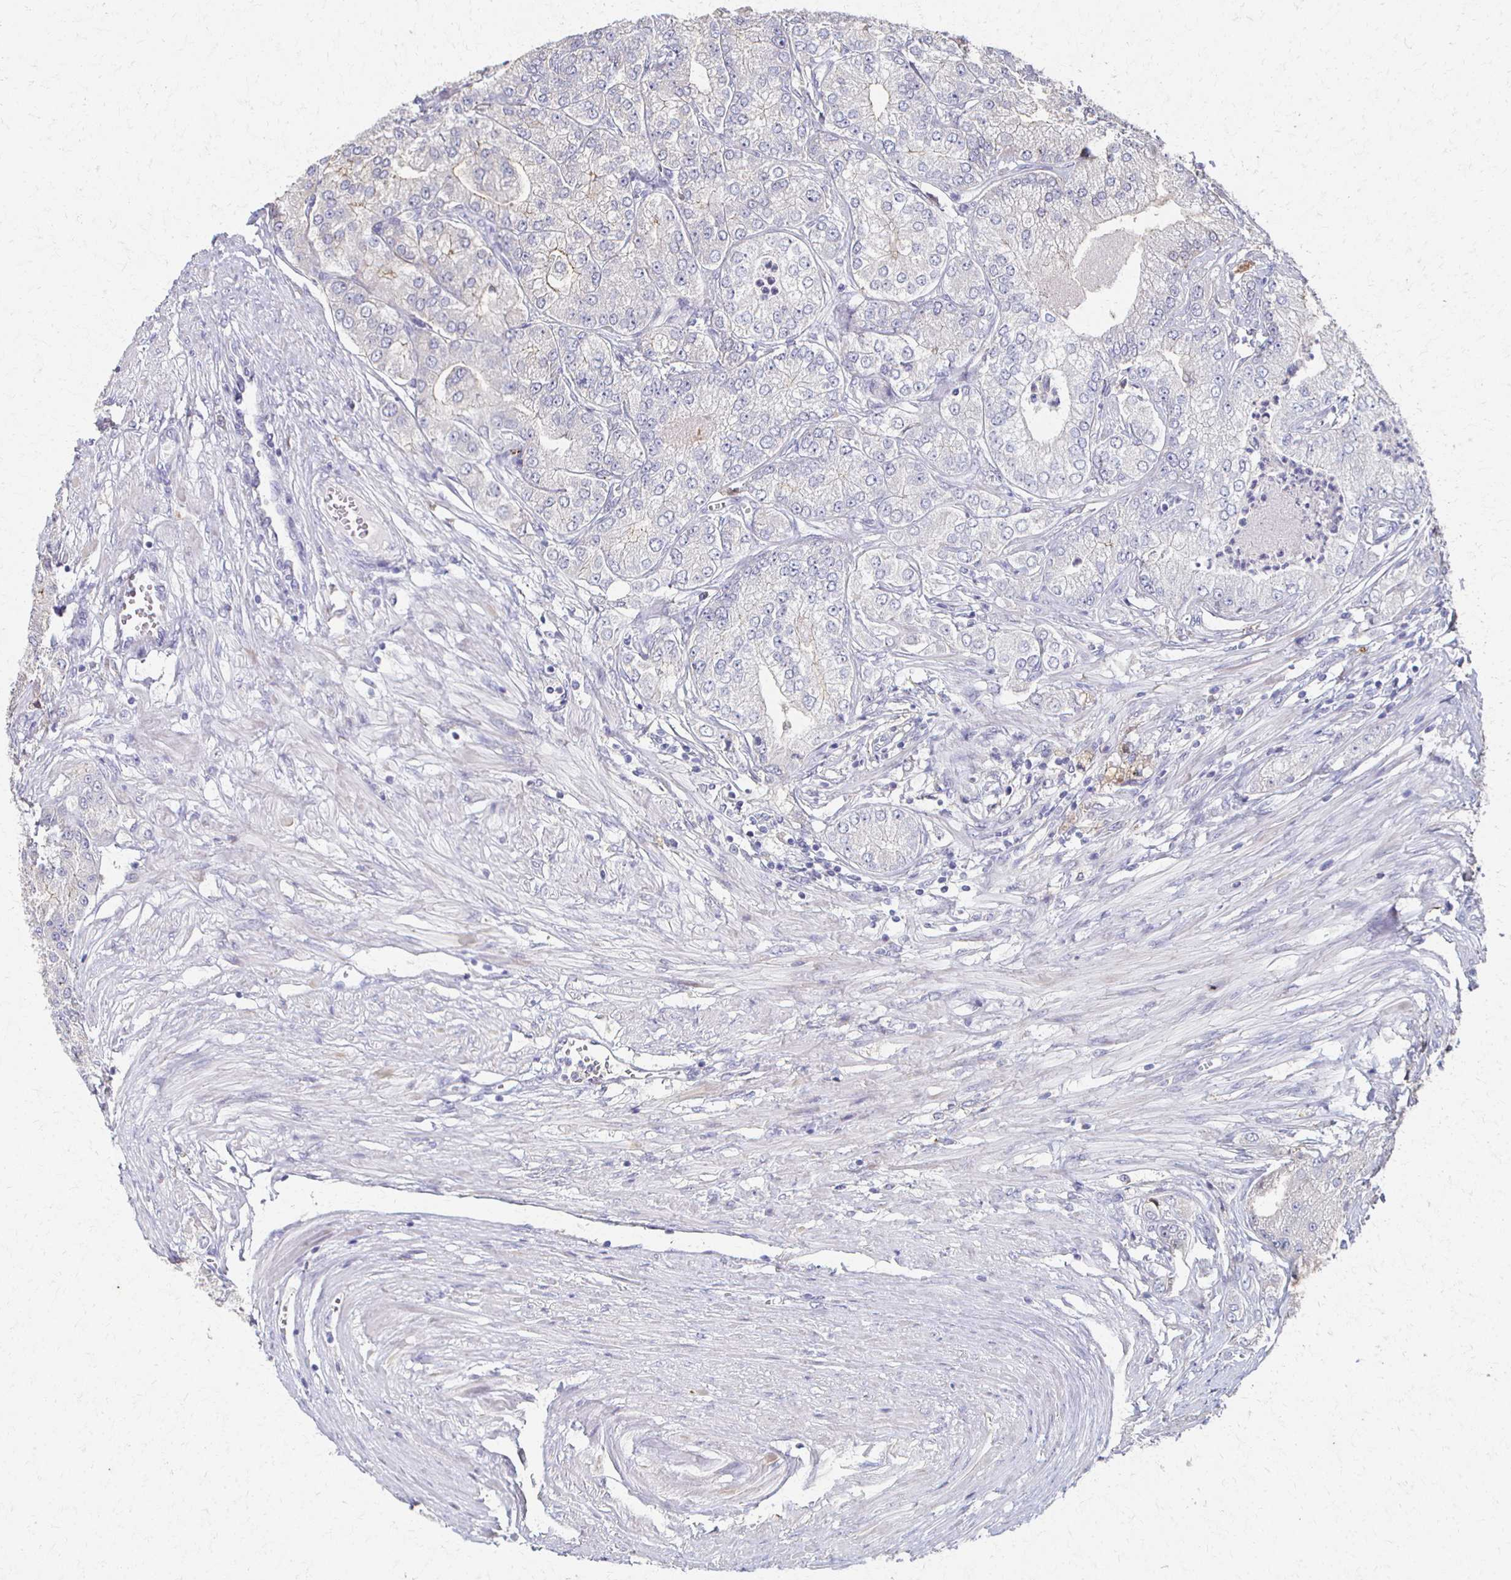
{"staining": {"intensity": "negative", "quantity": "none", "location": "none"}, "tissue": "prostate cancer", "cell_type": "Tumor cells", "image_type": "cancer", "snomed": [{"axis": "morphology", "description": "Adenocarcinoma, High grade"}, {"axis": "topography", "description": "Prostate"}], "caption": "Tumor cells show no significant protein staining in prostate cancer (adenocarcinoma (high-grade)).", "gene": "CX3CR1", "patient": {"sex": "male", "age": 61}}